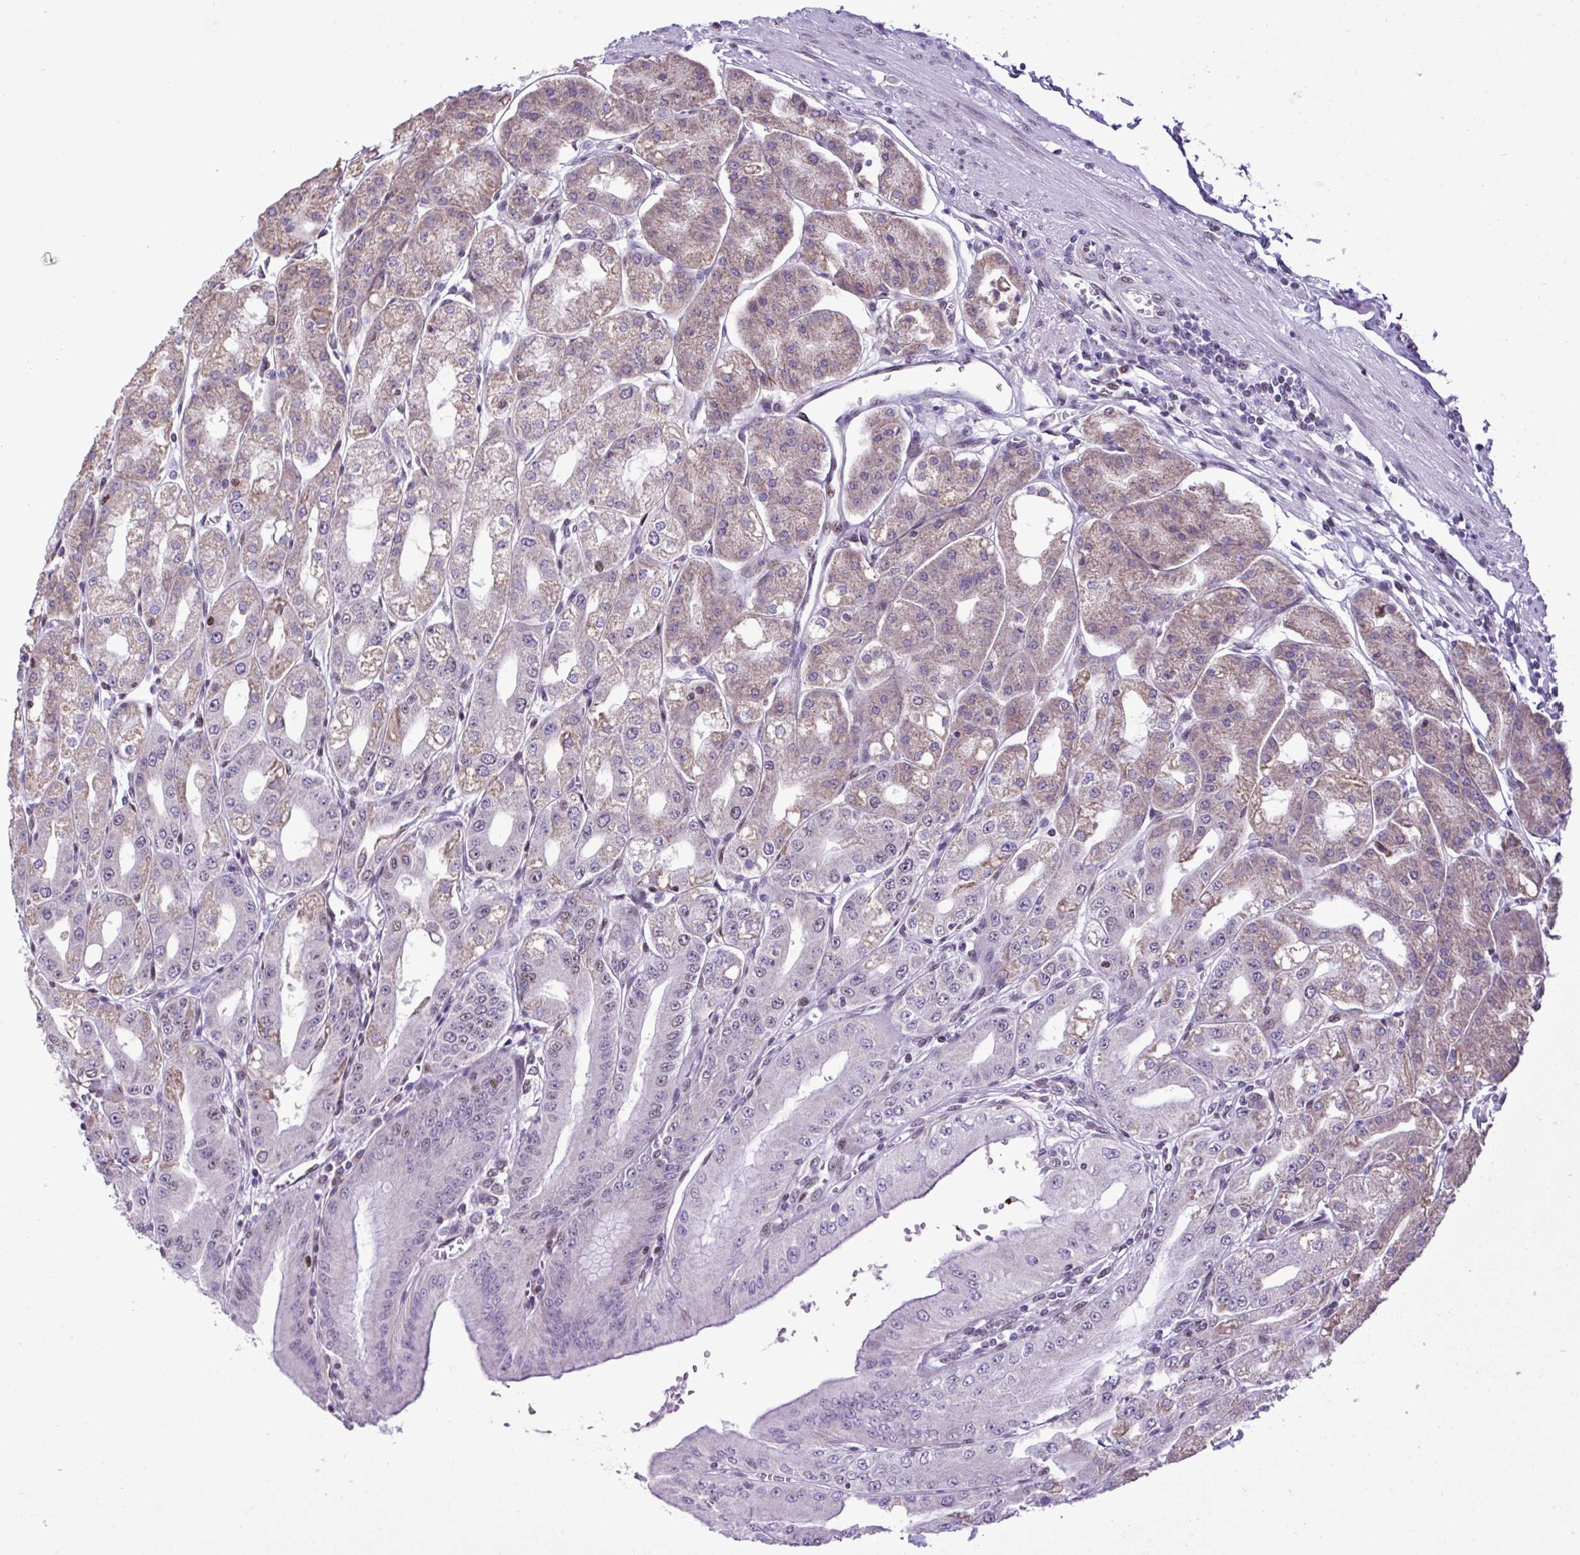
{"staining": {"intensity": "weak", "quantity": "25%-75%", "location": "cytoplasmic/membranous,nuclear"}, "tissue": "stomach", "cell_type": "Glandular cells", "image_type": "normal", "snomed": [{"axis": "morphology", "description": "Normal tissue, NOS"}, {"axis": "topography", "description": "Stomach, lower"}], "caption": "Glandular cells exhibit weak cytoplasmic/membranous,nuclear staining in approximately 25%-75% of cells in unremarkable stomach. The staining was performed using DAB to visualize the protein expression in brown, while the nuclei were stained in blue with hematoxylin (Magnification: 20x).", "gene": "TIMM21", "patient": {"sex": "male", "age": 71}}